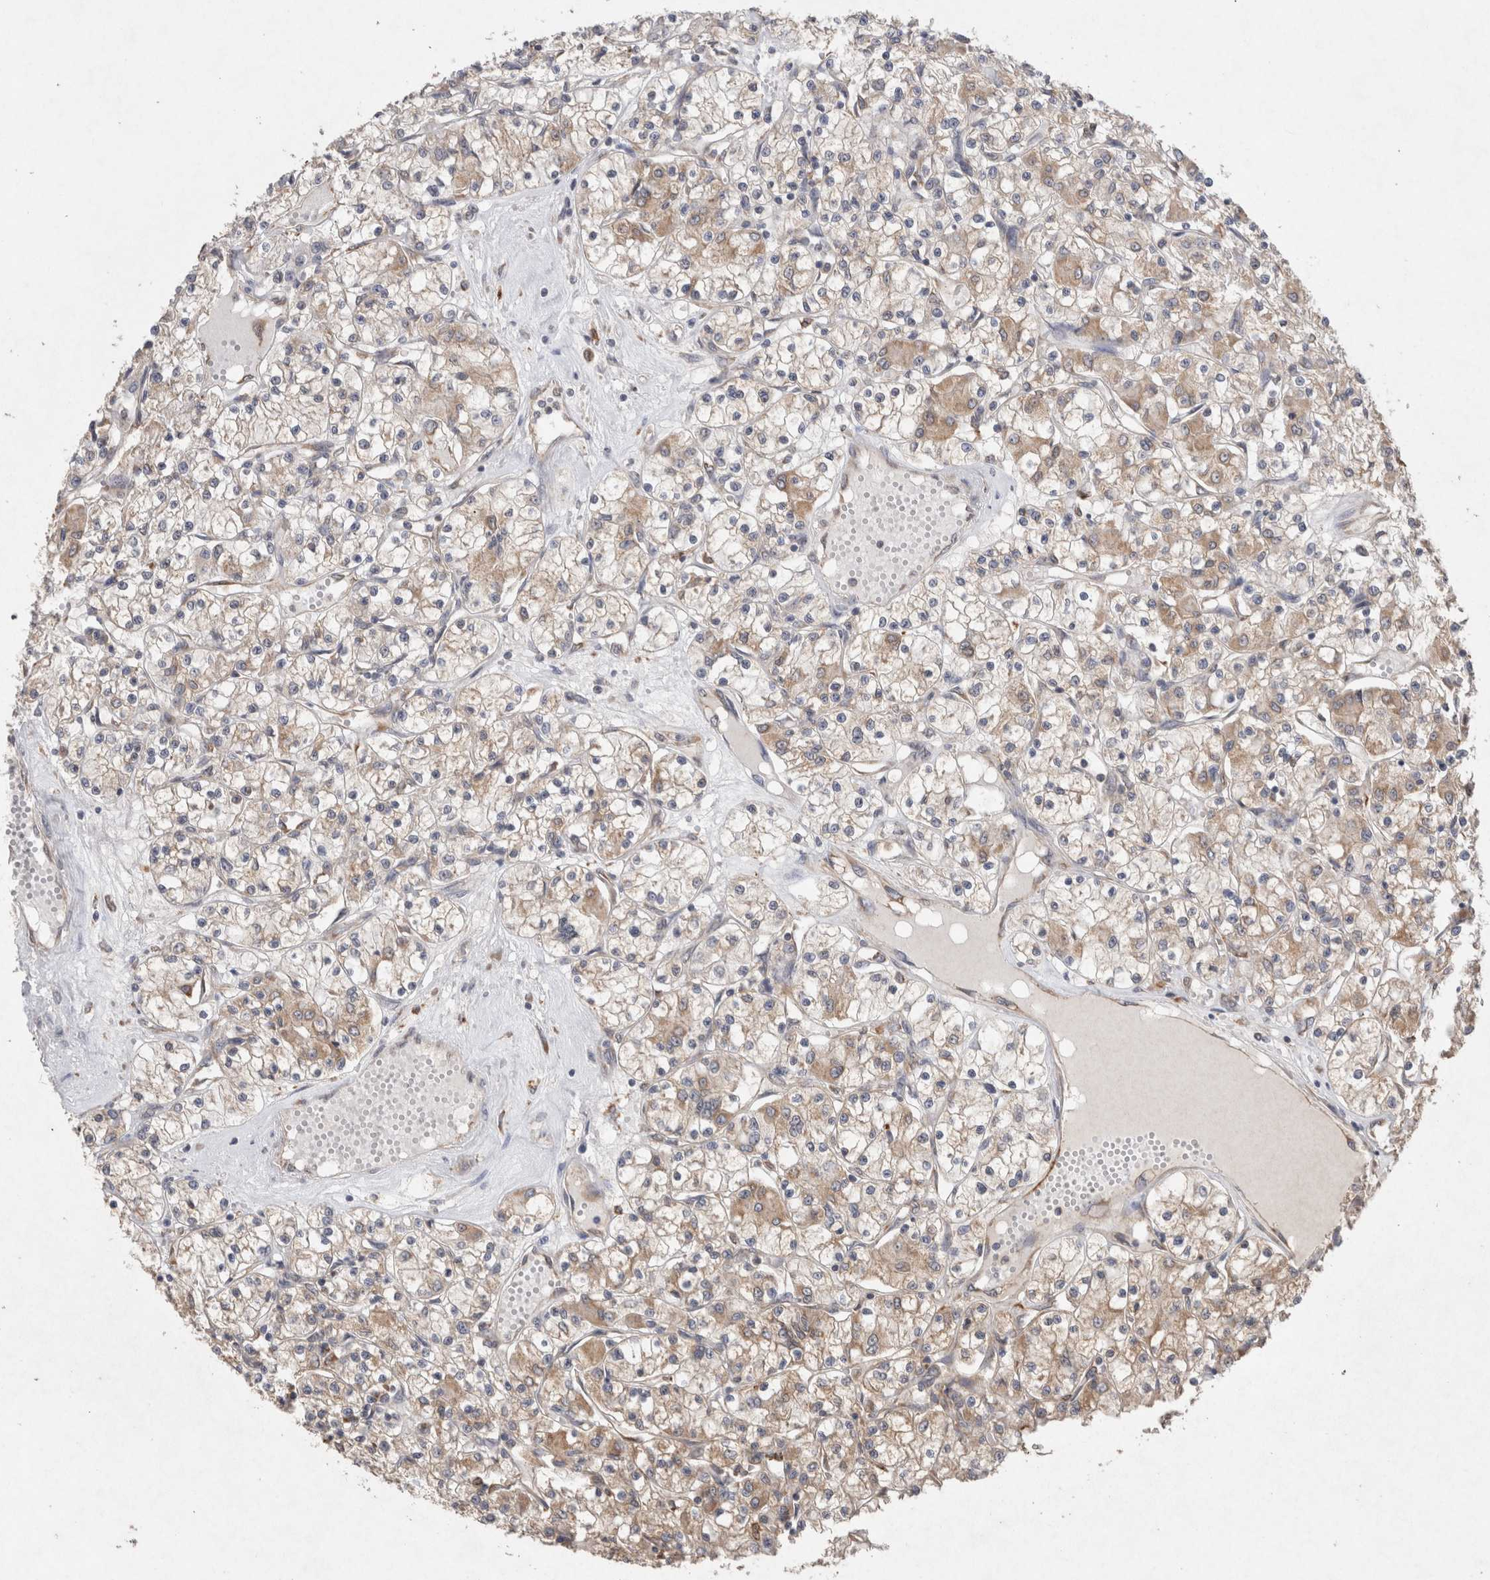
{"staining": {"intensity": "moderate", "quantity": "25%-75%", "location": "cytoplasmic/membranous"}, "tissue": "renal cancer", "cell_type": "Tumor cells", "image_type": "cancer", "snomed": [{"axis": "morphology", "description": "Adenocarcinoma, NOS"}, {"axis": "topography", "description": "Kidney"}], "caption": "Protein analysis of renal cancer tissue reveals moderate cytoplasmic/membranous expression in approximately 25%-75% of tumor cells.", "gene": "RAB14", "patient": {"sex": "female", "age": 59}}